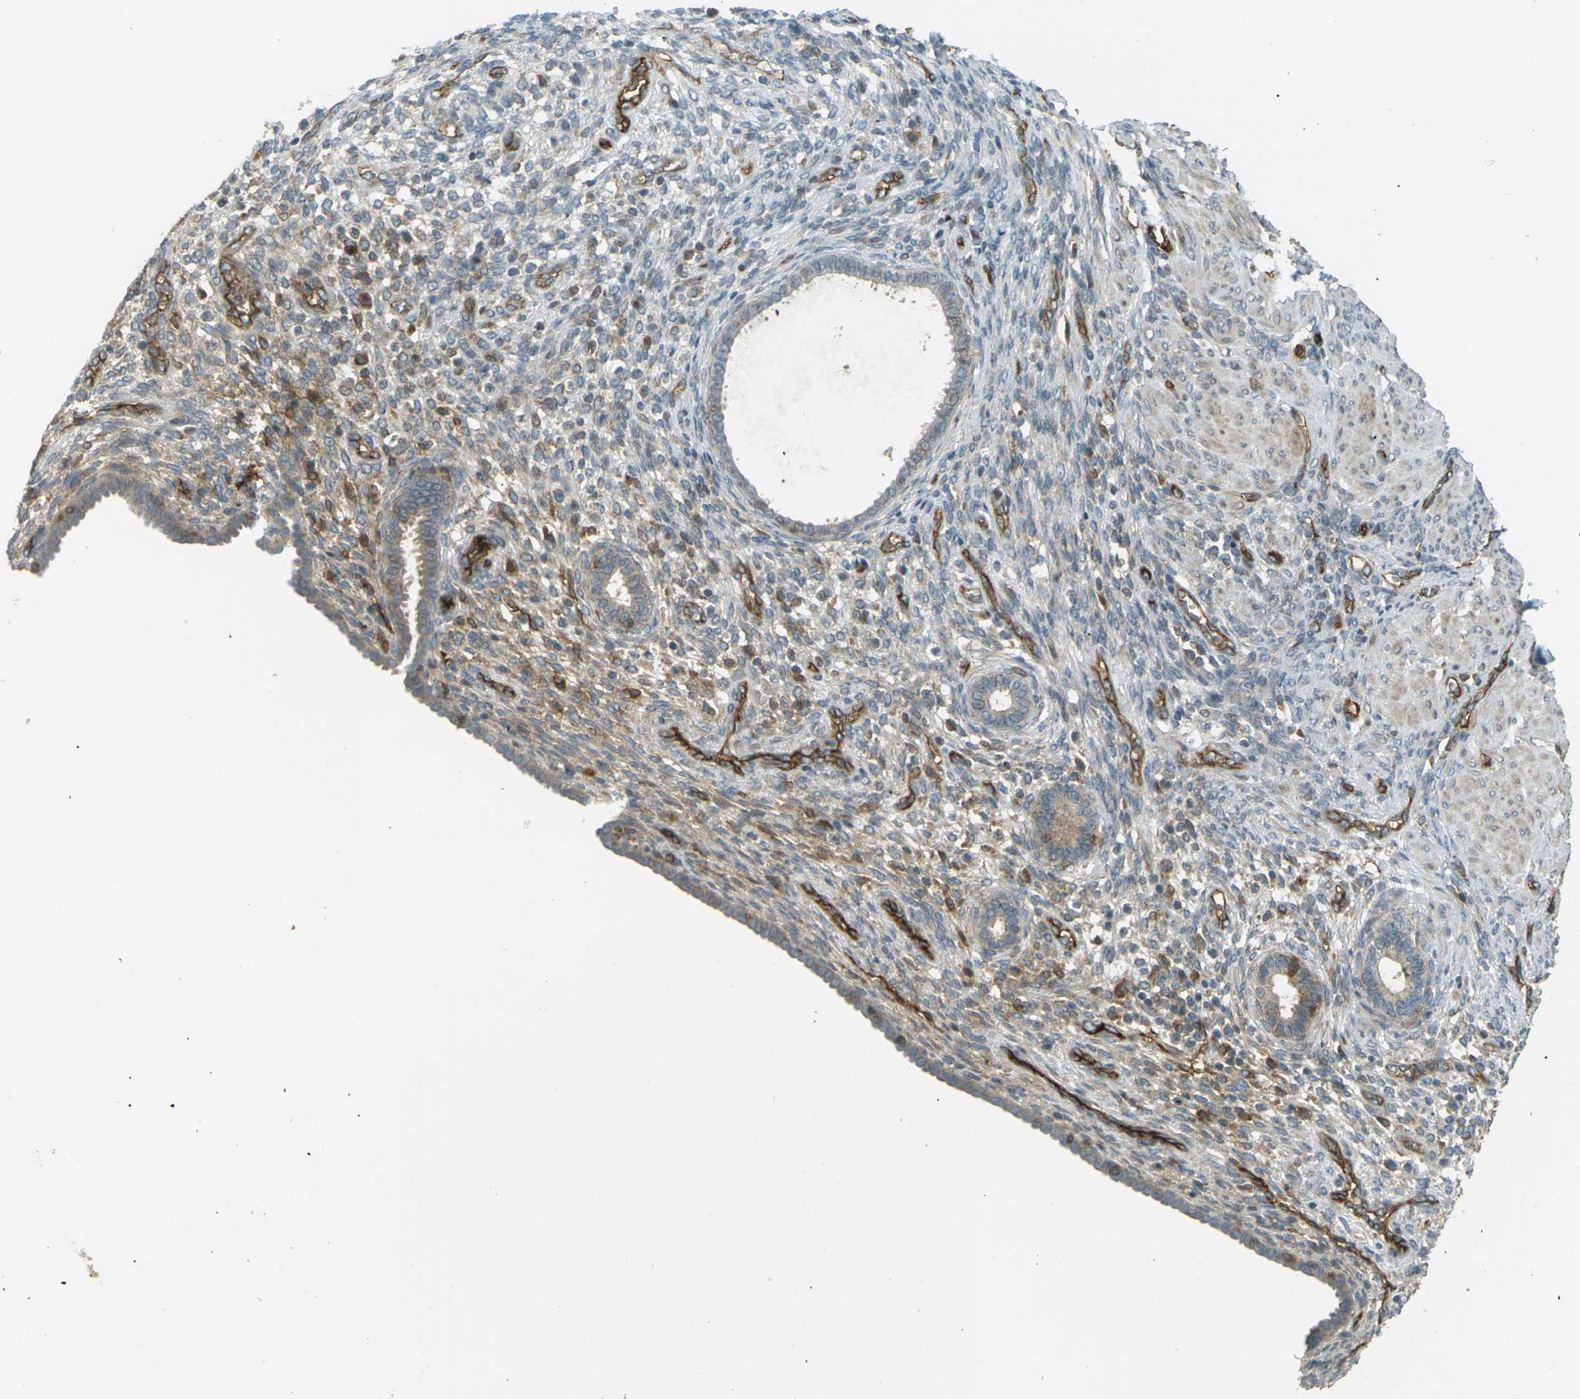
{"staining": {"intensity": "moderate", "quantity": "<25%", "location": "cytoplasmic/membranous"}, "tissue": "endometrium", "cell_type": "Cells in endometrial stroma", "image_type": "normal", "snomed": [{"axis": "morphology", "description": "Normal tissue, NOS"}, {"axis": "topography", "description": "Endometrium"}], "caption": "IHC (DAB) staining of unremarkable endometrium exhibits moderate cytoplasmic/membranous protein positivity in approximately <25% of cells in endometrial stroma. The staining was performed using DAB (3,3'-diaminobenzidine), with brown indicating positive protein expression. Nuclei are stained blue with hematoxylin.", "gene": "S1PR1", "patient": {"sex": "female", "age": 72}}